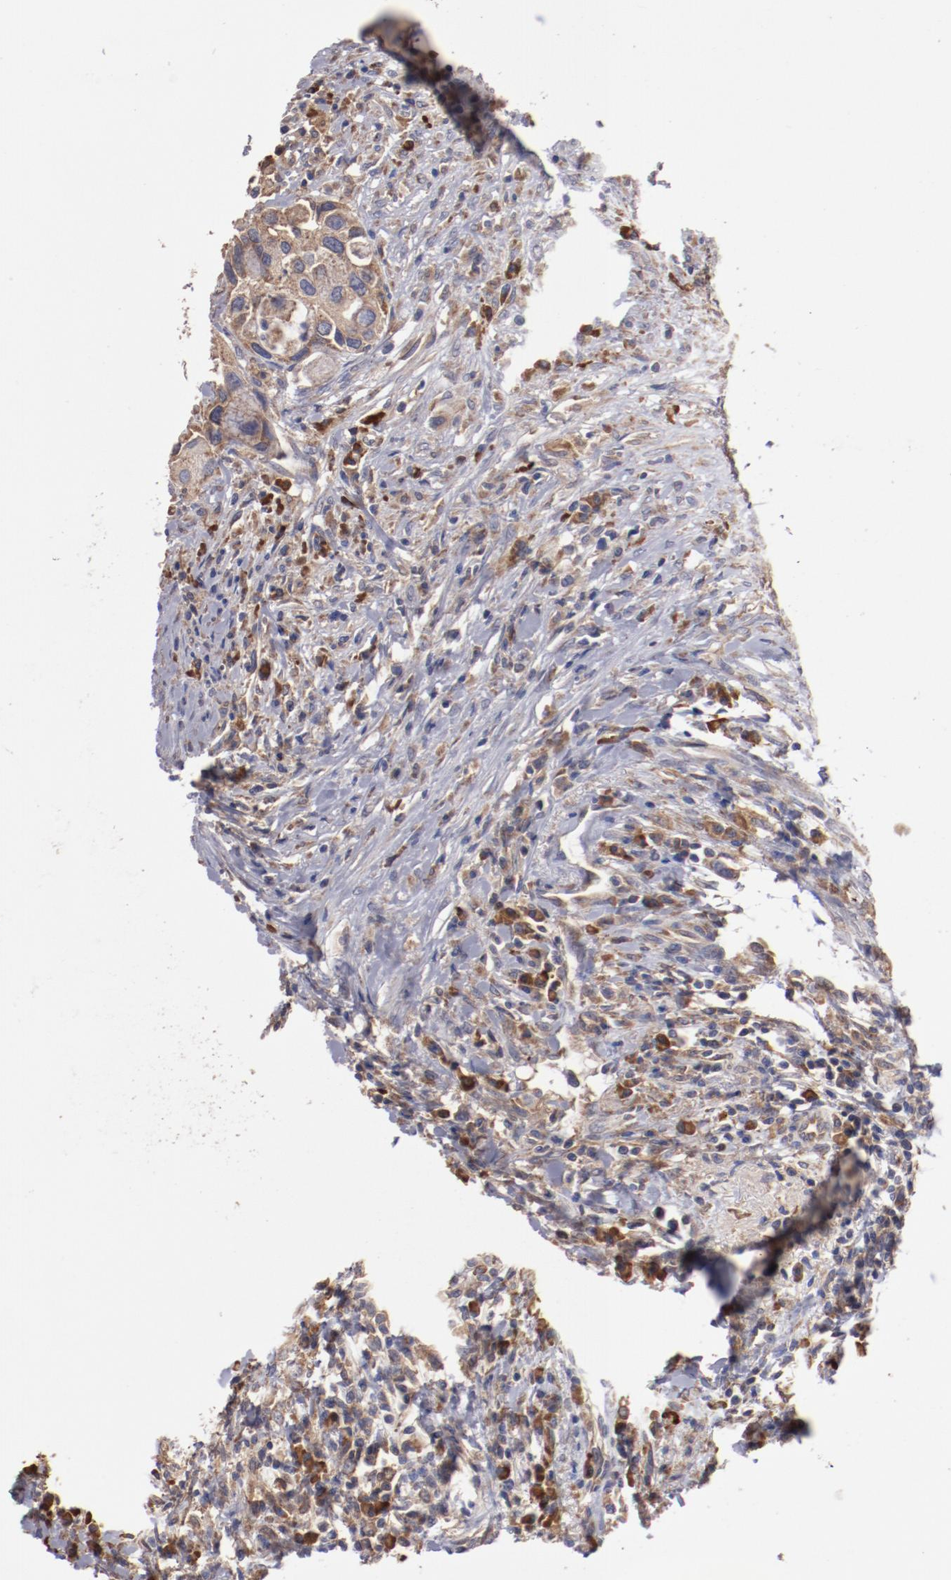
{"staining": {"intensity": "moderate", "quantity": "25%-75%", "location": "cytoplasmic/membranous"}, "tissue": "urothelial cancer", "cell_type": "Tumor cells", "image_type": "cancer", "snomed": [{"axis": "morphology", "description": "Urothelial carcinoma, High grade"}, {"axis": "topography", "description": "Urinary bladder"}], "caption": "This is a micrograph of immunohistochemistry staining of urothelial carcinoma (high-grade), which shows moderate staining in the cytoplasmic/membranous of tumor cells.", "gene": "NFKBIE", "patient": {"sex": "male", "age": 66}}